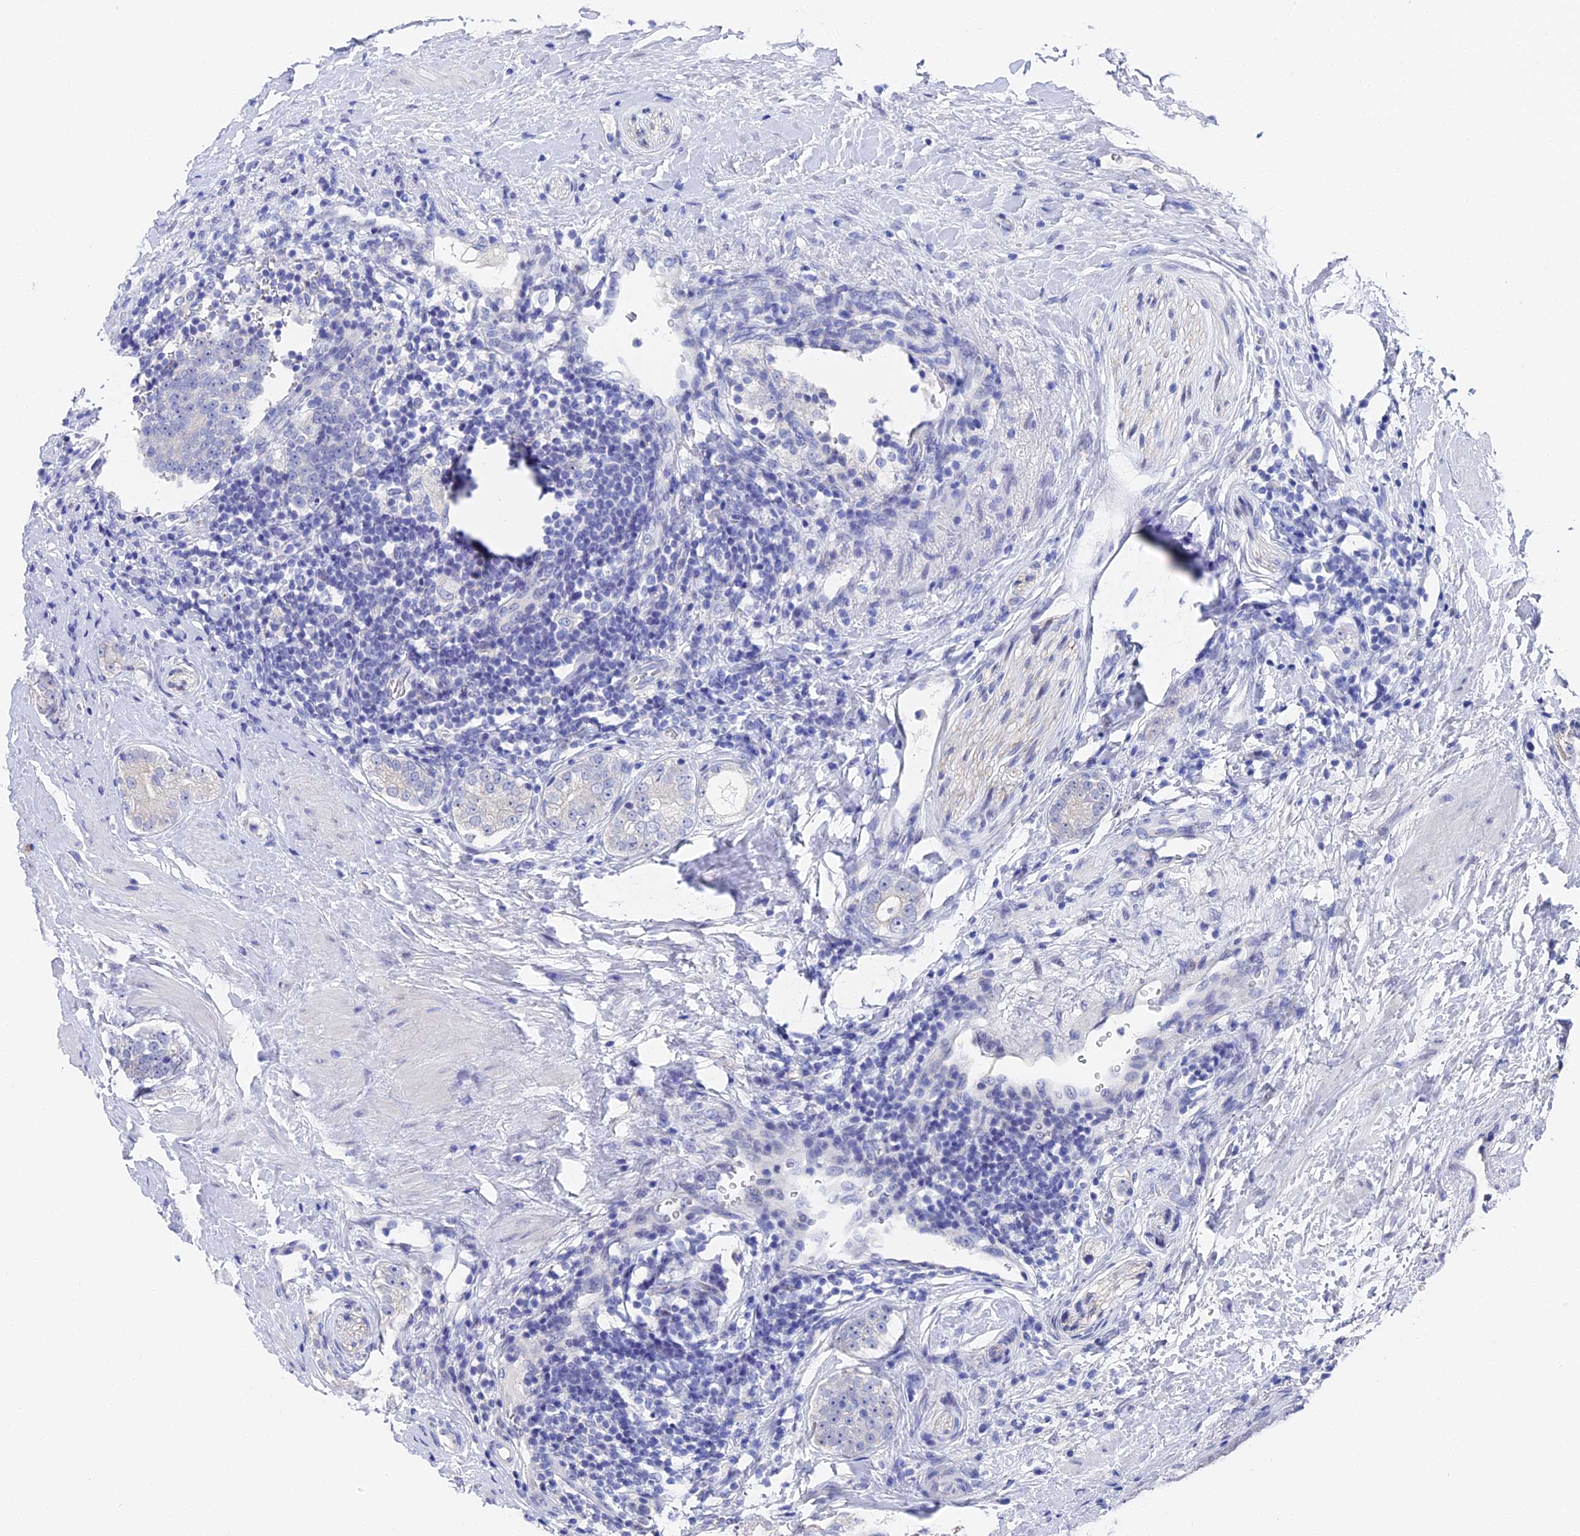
{"staining": {"intensity": "negative", "quantity": "none", "location": "none"}, "tissue": "prostate cancer", "cell_type": "Tumor cells", "image_type": "cancer", "snomed": [{"axis": "morphology", "description": "Adenocarcinoma, High grade"}, {"axis": "topography", "description": "Prostate"}], "caption": "Adenocarcinoma (high-grade) (prostate) stained for a protein using immunohistochemistry exhibits no expression tumor cells.", "gene": "VPS33B", "patient": {"sex": "male", "age": 56}}